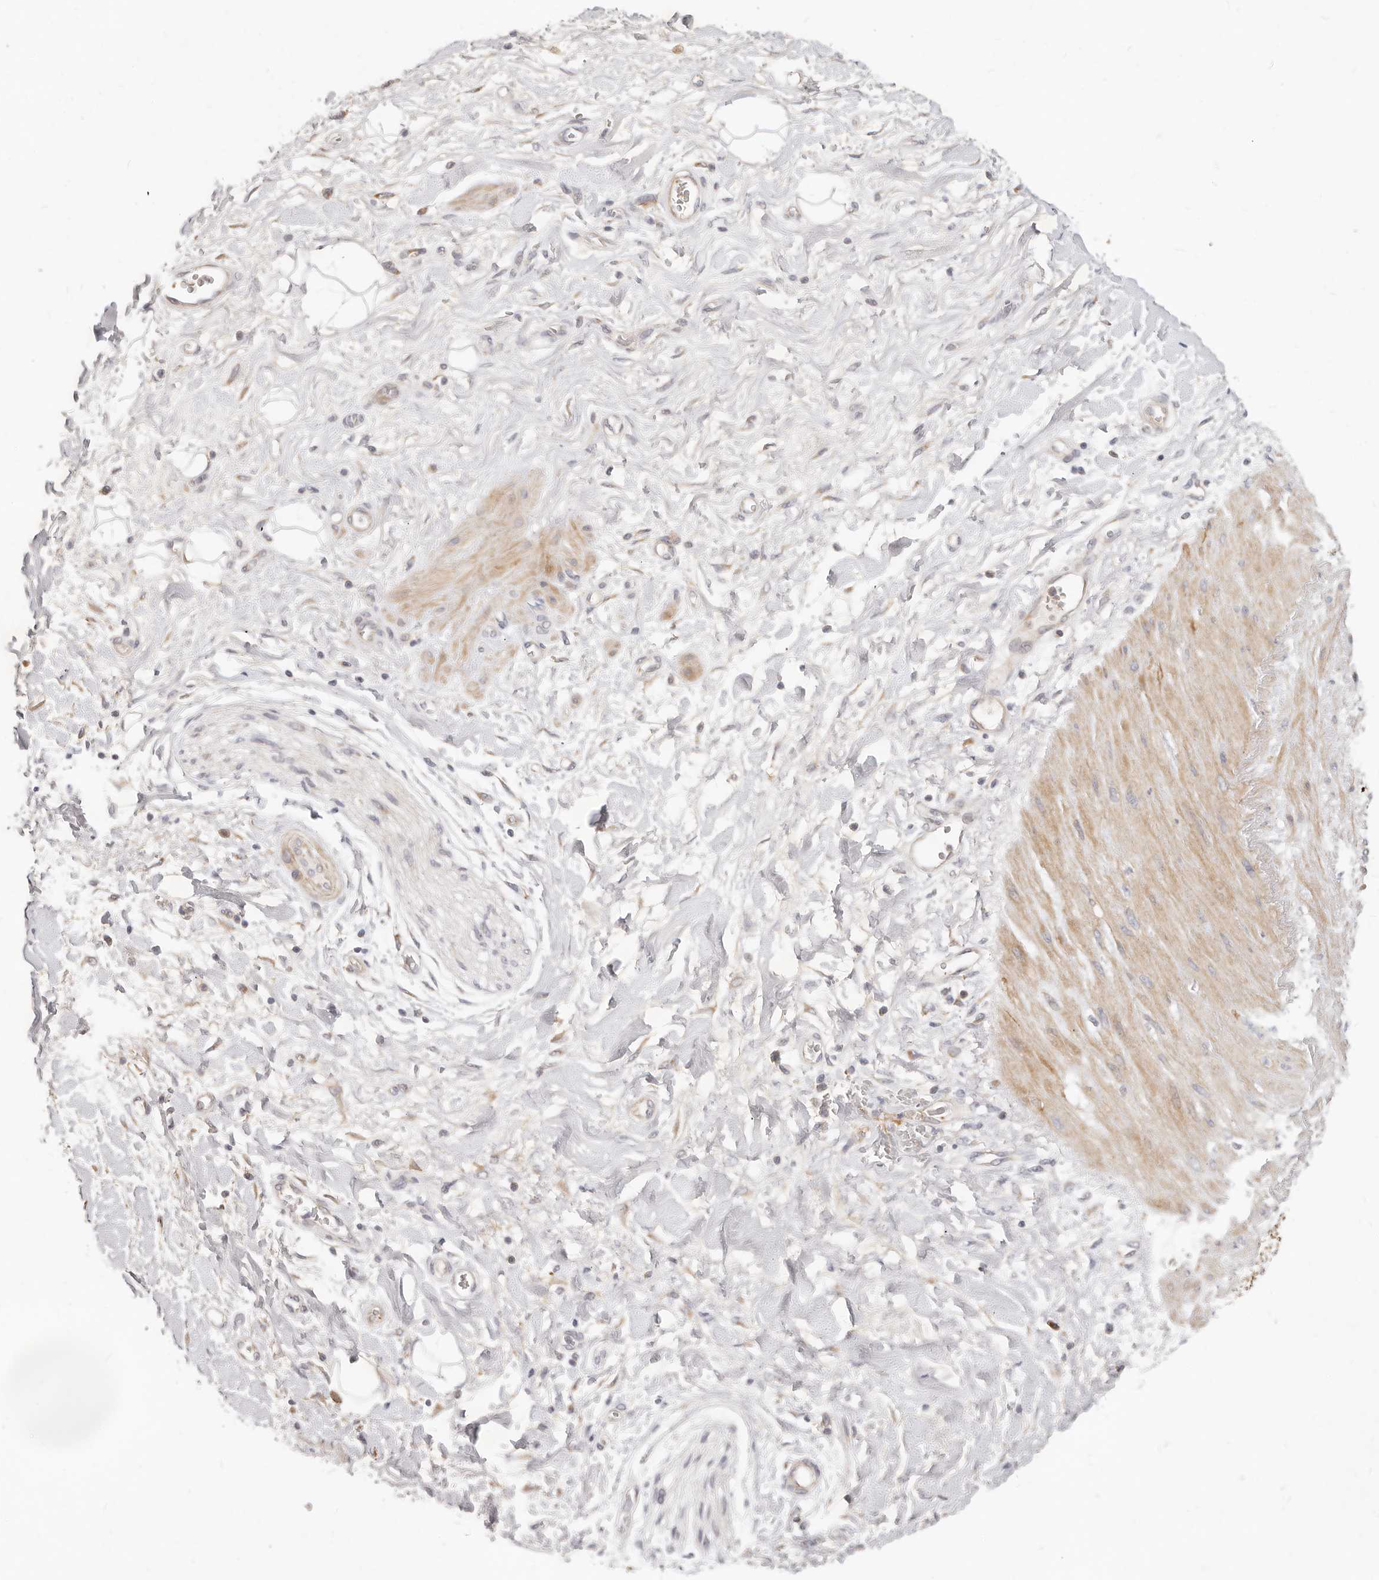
{"staining": {"intensity": "negative", "quantity": "none", "location": "none"}, "tissue": "adipose tissue", "cell_type": "Adipocytes", "image_type": "normal", "snomed": [{"axis": "morphology", "description": "Normal tissue, NOS"}, {"axis": "morphology", "description": "Adenocarcinoma, NOS"}, {"axis": "topography", "description": "Pancreas"}, {"axis": "topography", "description": "Peripheral nerve tissue"}], "caption": "Histopathology image shows no protein expression in adipocytes of unremarkable adipose tissue.", "gene": "TFB2M", "patient": {"sex": "male", "age": 59}}